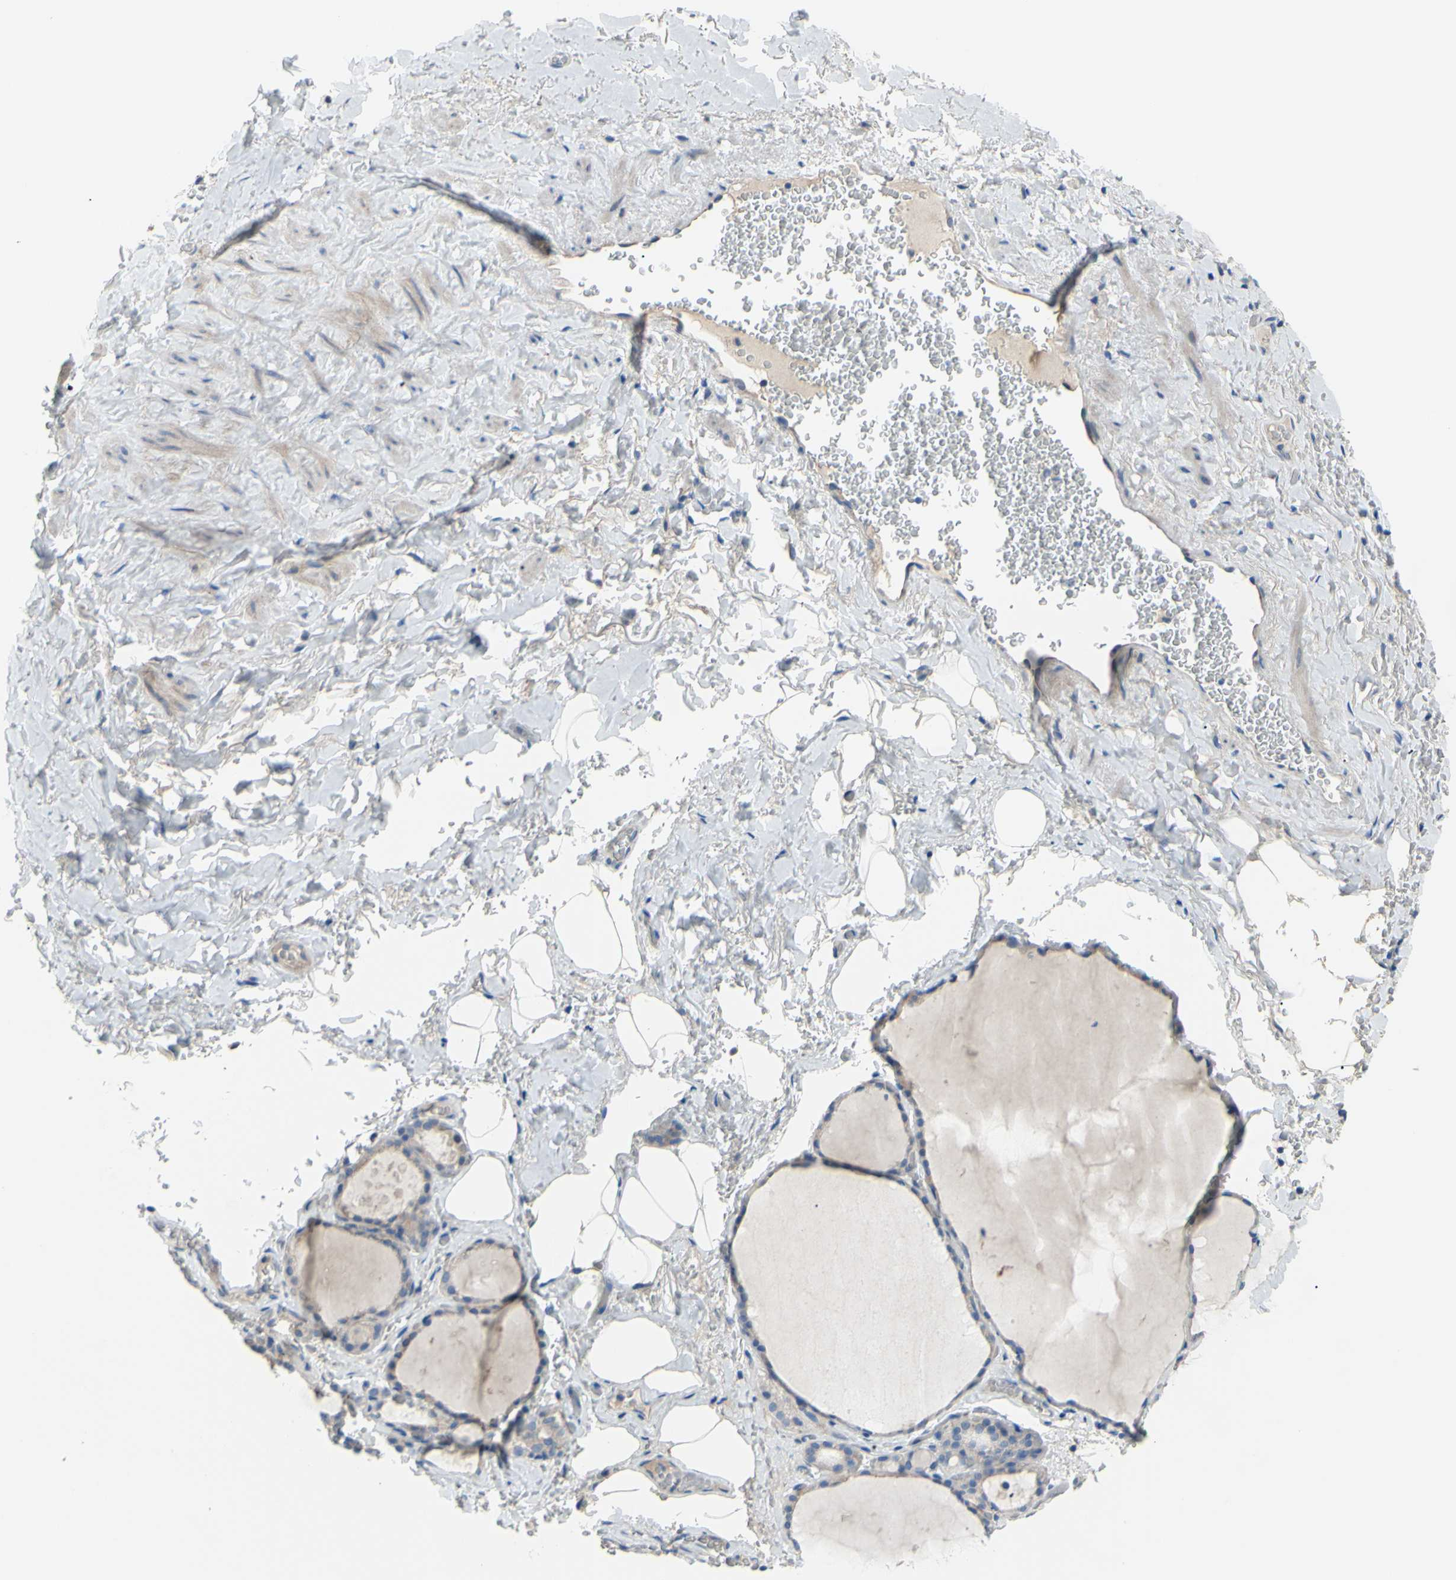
{"staining": {"intensity": "weak", "quantity": "25%-75%", "location": "cytoplasmic/membranous"}, "tissue": "thyroid gland", "cell_type": "Glandular cells", "image_type": "normal", "snomed": [{"axis": "morphology", "description": "Normal tissue, NOS"}, {"axis": "topography", "description": "Thyroid gland"}], "caption": "Glandular cells reveal low levels of weak cytoplasmic/membranous positivity in approximately 25%-75% of cells in normal thyroid gland. The staining was performed using DAB to visualize the protein expression in brown, while the nuclei were stained in blue with hematoxylin (Magnification: 20x).", "gene": "TMEM59L", "patient": {"sex": "male", "age": 61}}